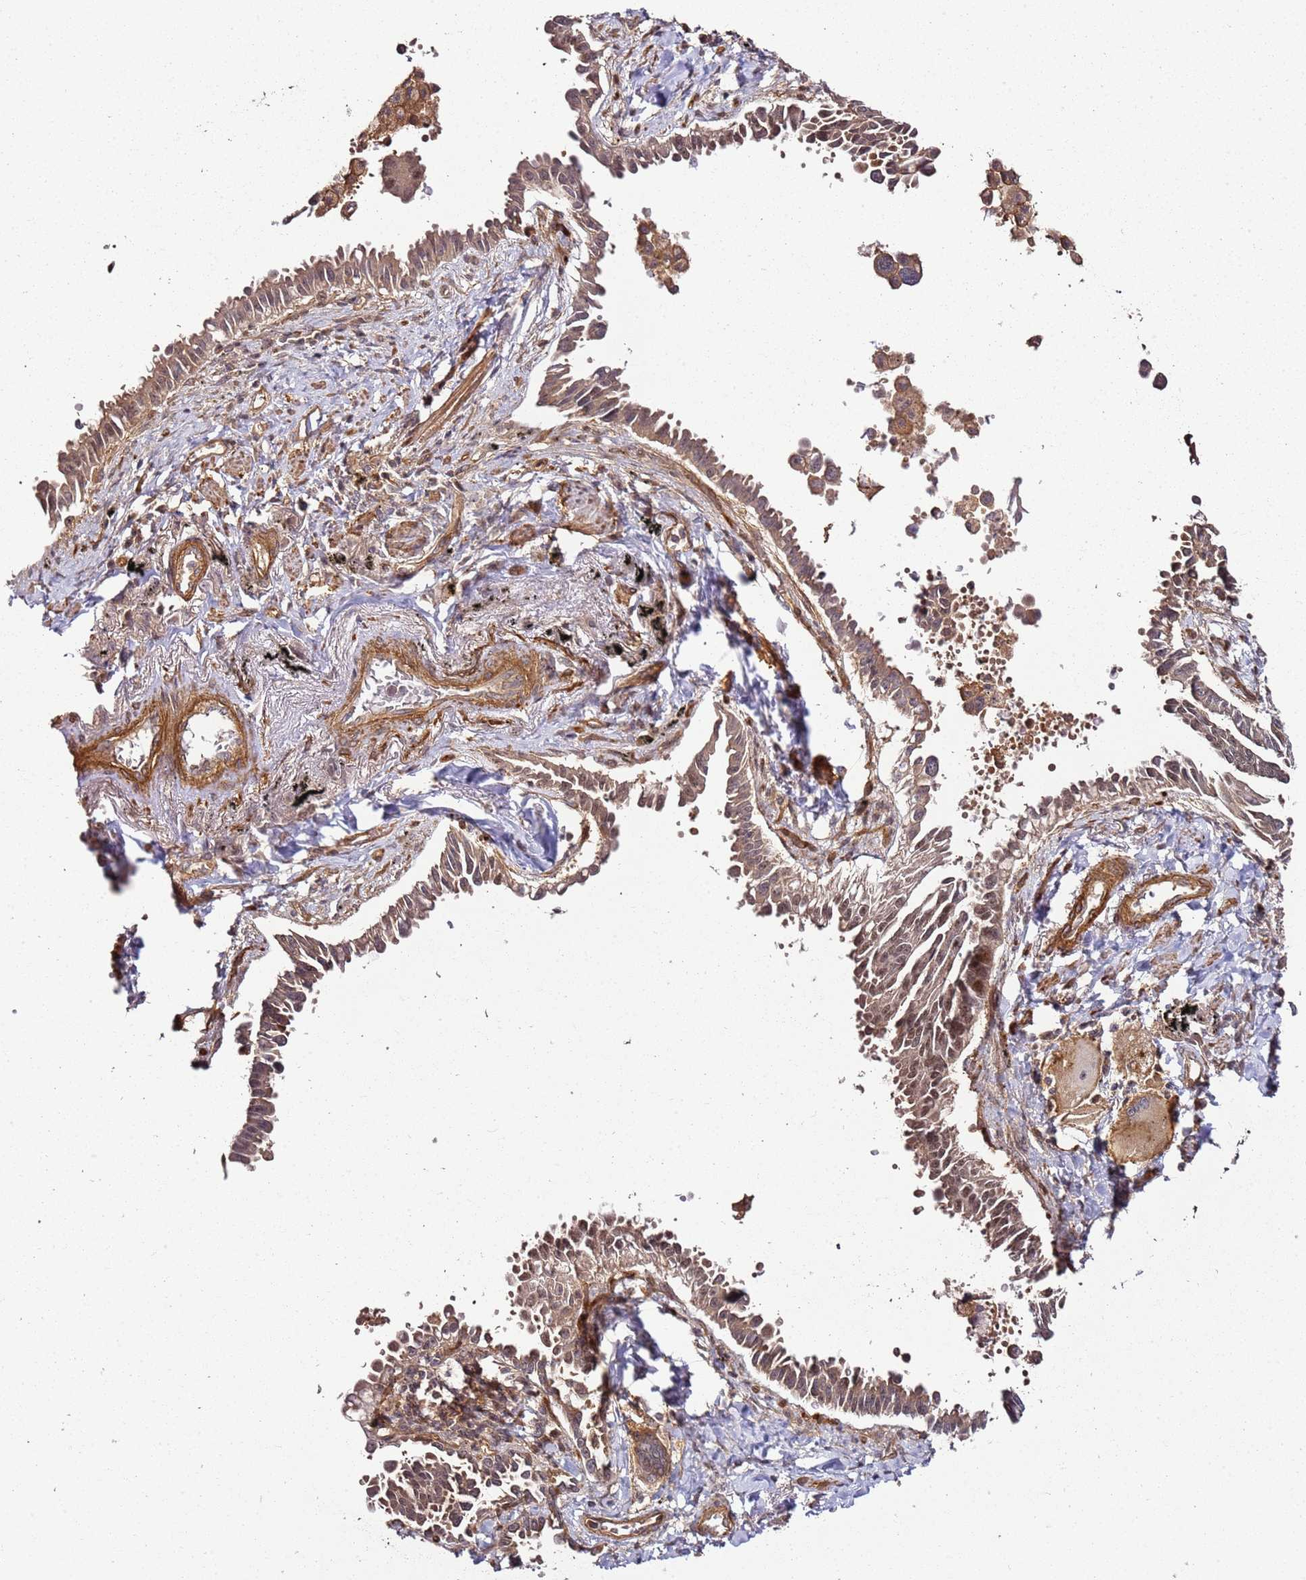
{"staining": {"intensity": "weak", "quantity": ">75%", "location": "cytoplasmic/membranous"}, "tissue": "lung cancer", "cell_type": "Tumor cells", "image_type": "cancer", "snomed": [{"axis": "morphology", "description": "Adenocarcinoma, NOS"}, {"axis": "topography", "description": "Lung"}], "caption": "Immunohistochemical staining of lung adenocarcinoma demonstrates weak cytoplasmic/membranous protein staining in about >75% of tumor cells.", "gene": "CCNYL1", "patient": {"sex": "male", "age": 67}}